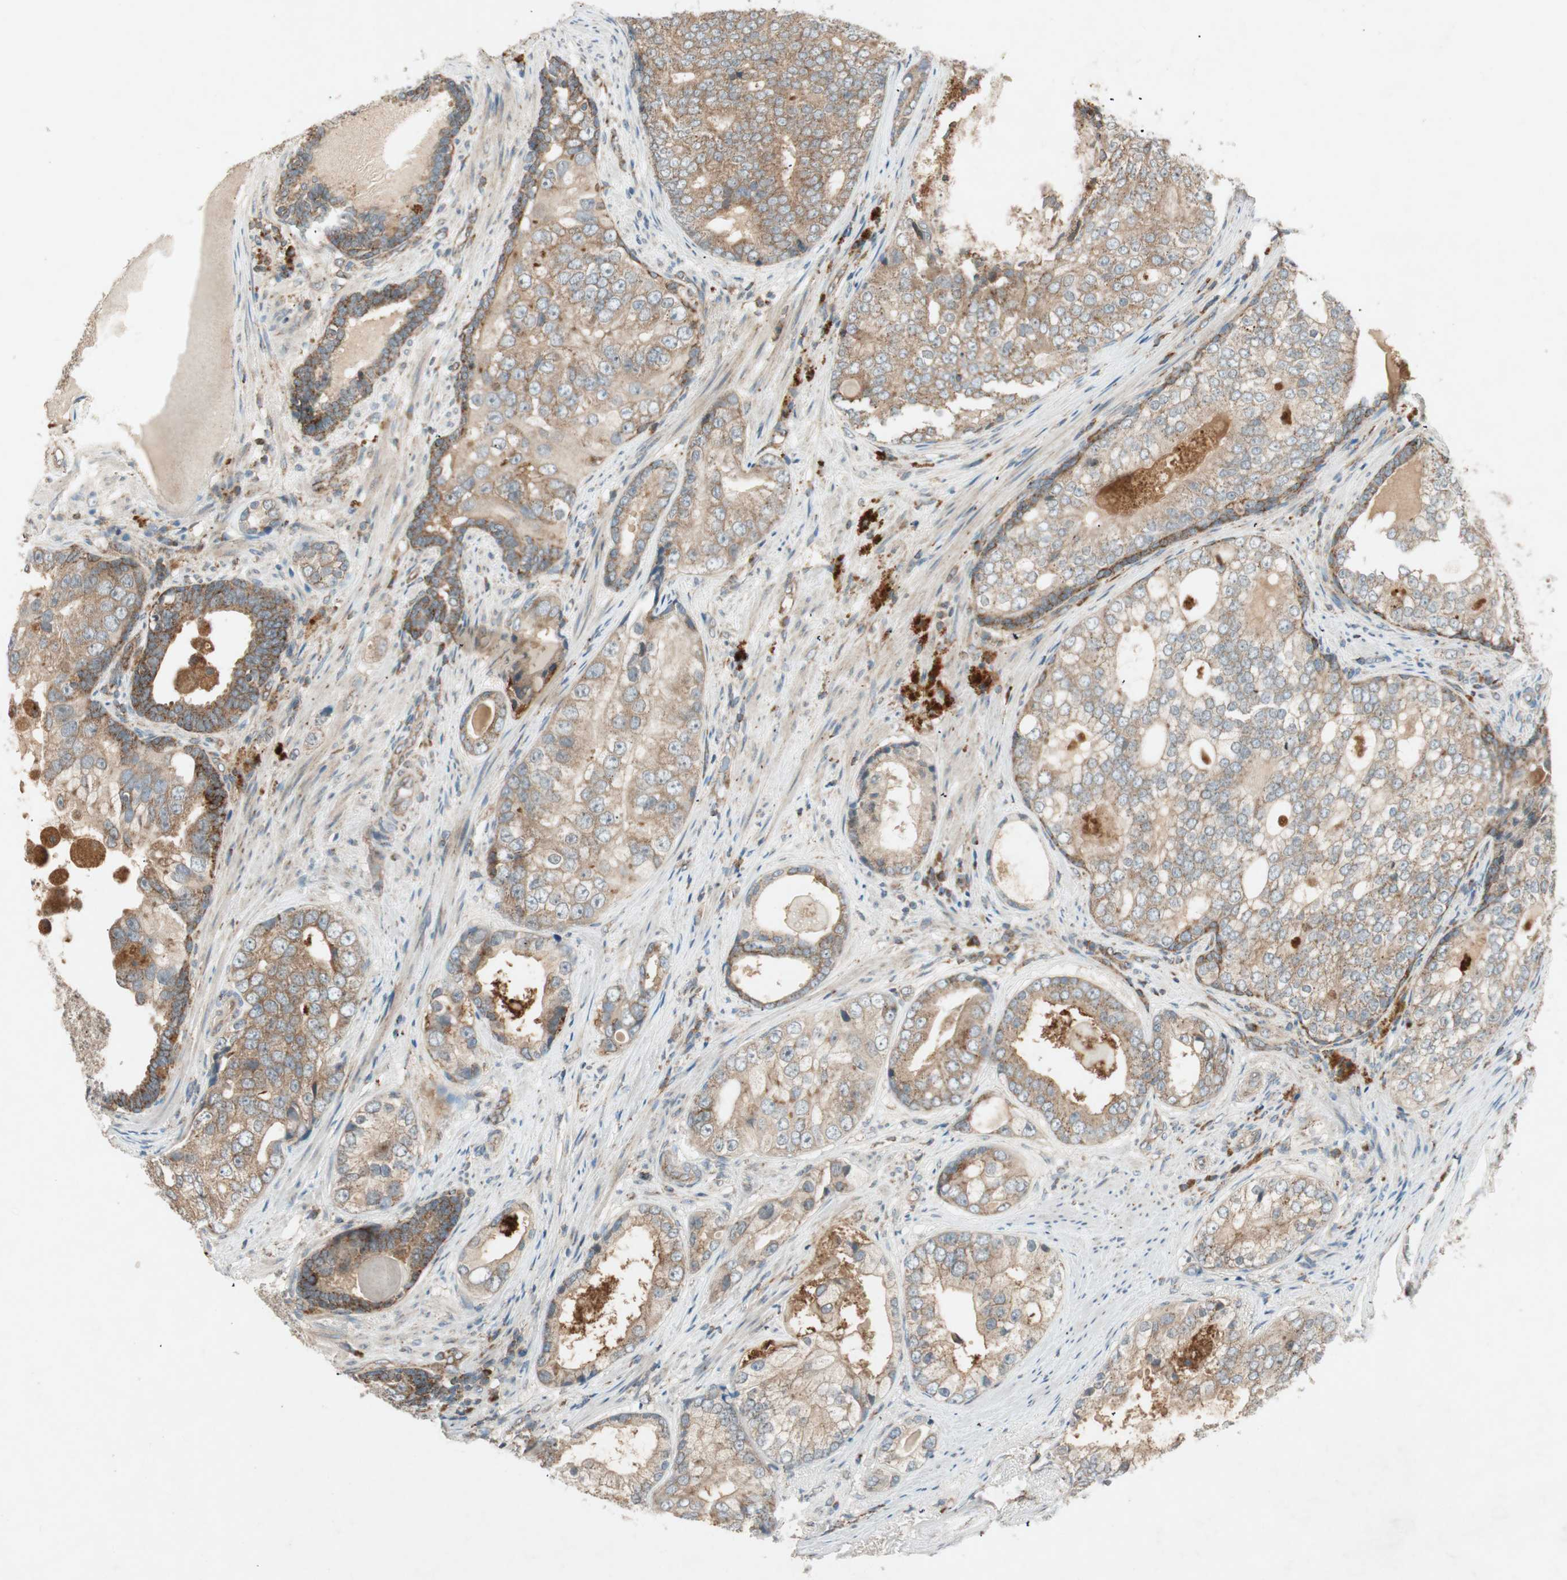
{"staining": {"intensity": "moderate", "quantity": ">75%", "location": "cytoplasmic/membranous"}, "tissue": "prostate cancer", "cell_type": "Tumor cells", "image_type": "cancer", "snomed": [{"axis": "morphology", "description": "Adenocarcinoma, High grade"}, {"axis": "topography", "description": "Prostate"}], "caption": "Immunohistochemical staining of prostate cancer (high-grade adenocarcinoma) displays moderate cytoplasmic/membranous protein positivity in about >75% of tumor cells.", "gene": "CHADL", "patient": {"sex": "male", "age": 66}}